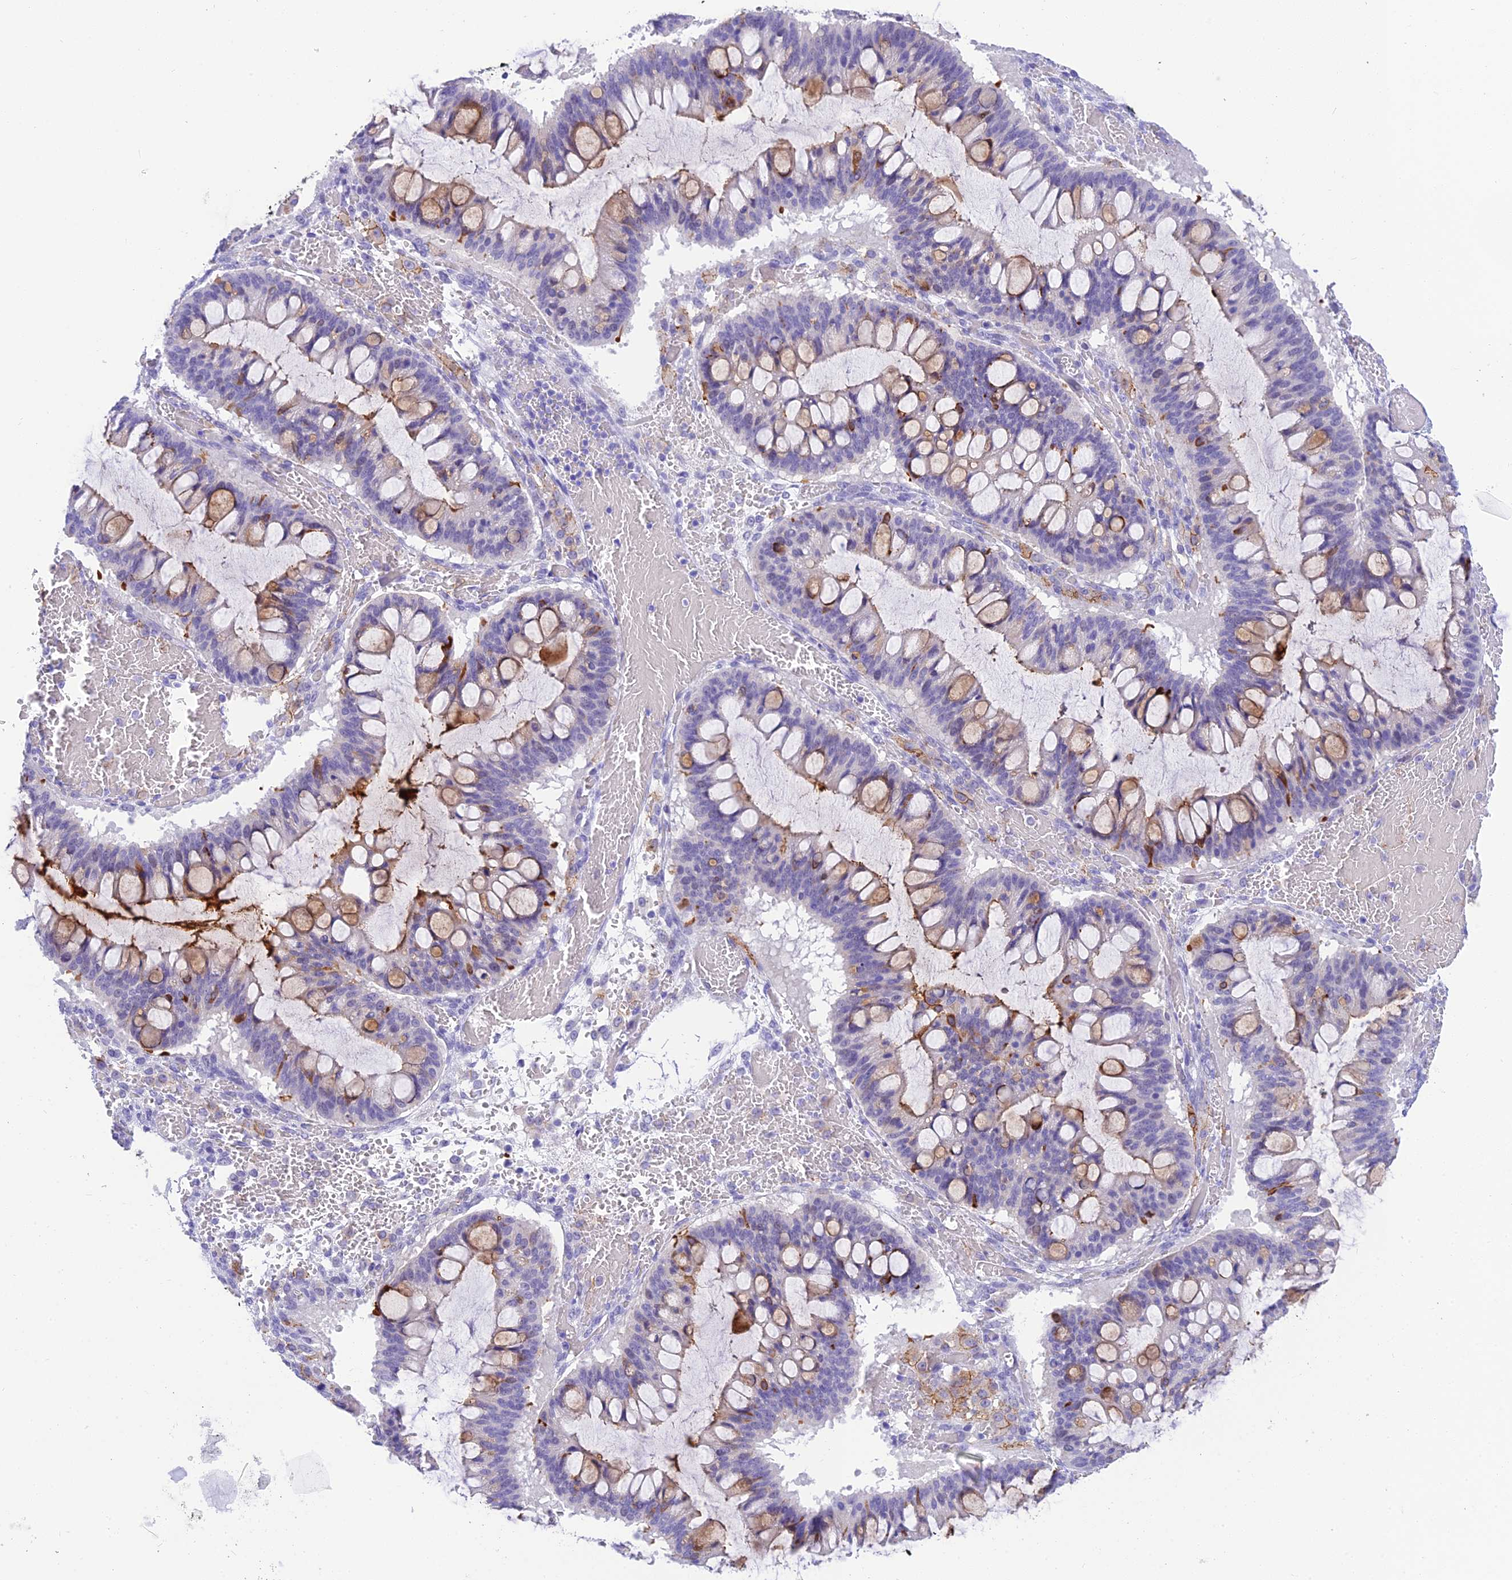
{"staining": {"intensity": "moderate", "quantity": "<25%", "location": "cytoplasmic/membranous"}, "tissue": "ovarian cancer", "cell_type": "Tumor cells", "image_type": "cancer", "snomed": [{"axis": "morphology", "description": "Cystadenocarcinoma, mucinous, NOS"}, {"axis": "topography", "description": "Ovary"}], "caption": "This micrograph reveals IHC staining of ovarian cancer (mucinous cystadenocarcinoma), with low moderate cytoplasmic/membranous positivity in about <25% of tumor cells.", "gene": "KDELR3", "patient": {"sex": "female", "age": 73}}